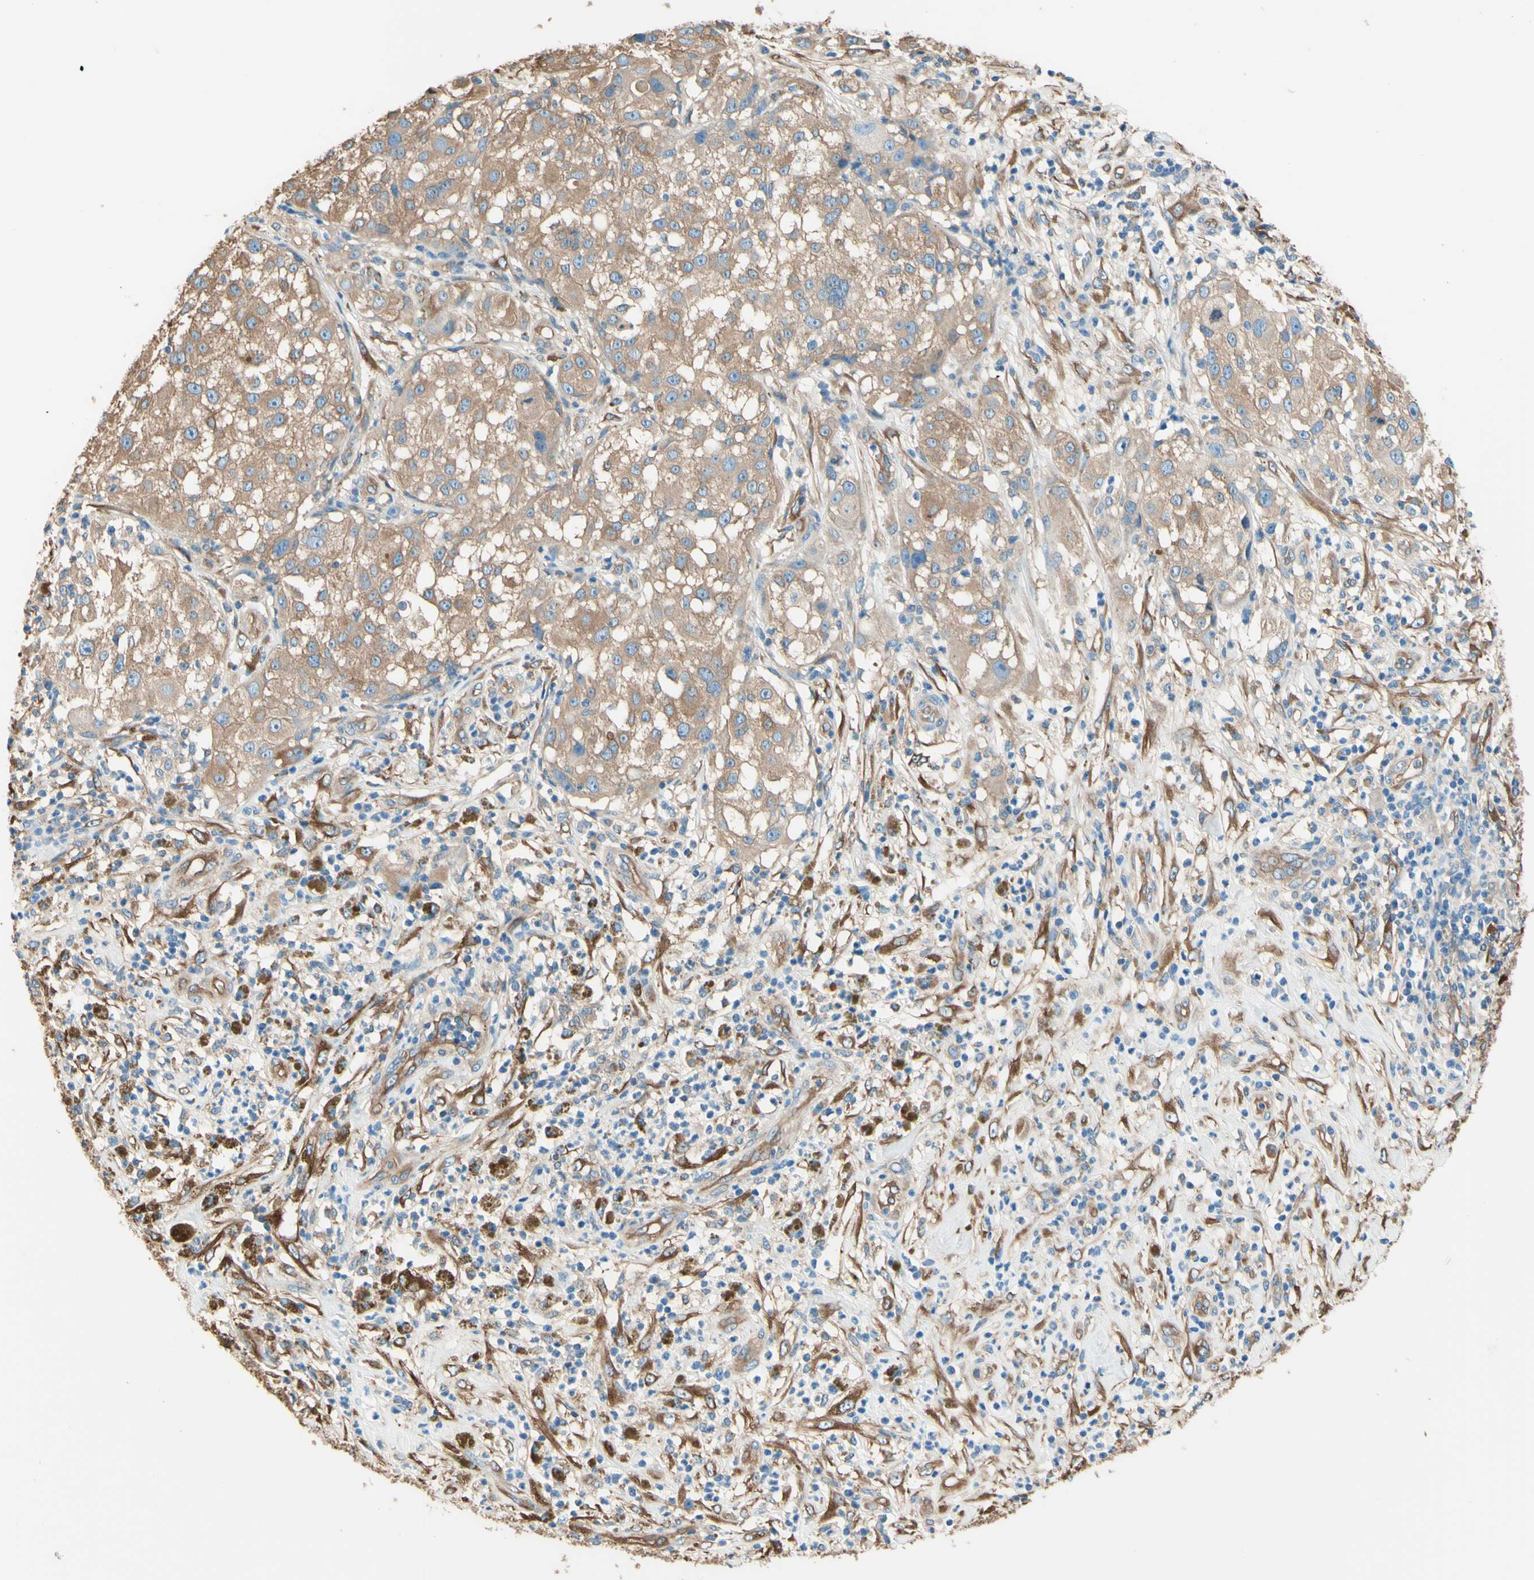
{"staining": {"intensity": "moderate", "quantity": ">75%", "location": "cytoplasmic/membranous"}, "tissue": "melanoma", "cell_type": "Tumor cells", "image_type": "cancer", "snomed": [{"axis": "morphology", "description": "Necrosis, NOS"}, {"axis": "morphology", "description": "Malignant melanoma, NOS"}, {"axis": "topography", "description": "Skin"}], "caption": "Protein analysis of malignant melanoma tissue demonstrates moderate cytoplasmic/membranous staining in about >75% of tumor cells. (brown staining indicates protein expression, while blue staining denotes nuclei).", "gene": "DPYSL3", "patient": {"sex": "female", "age": 87}}